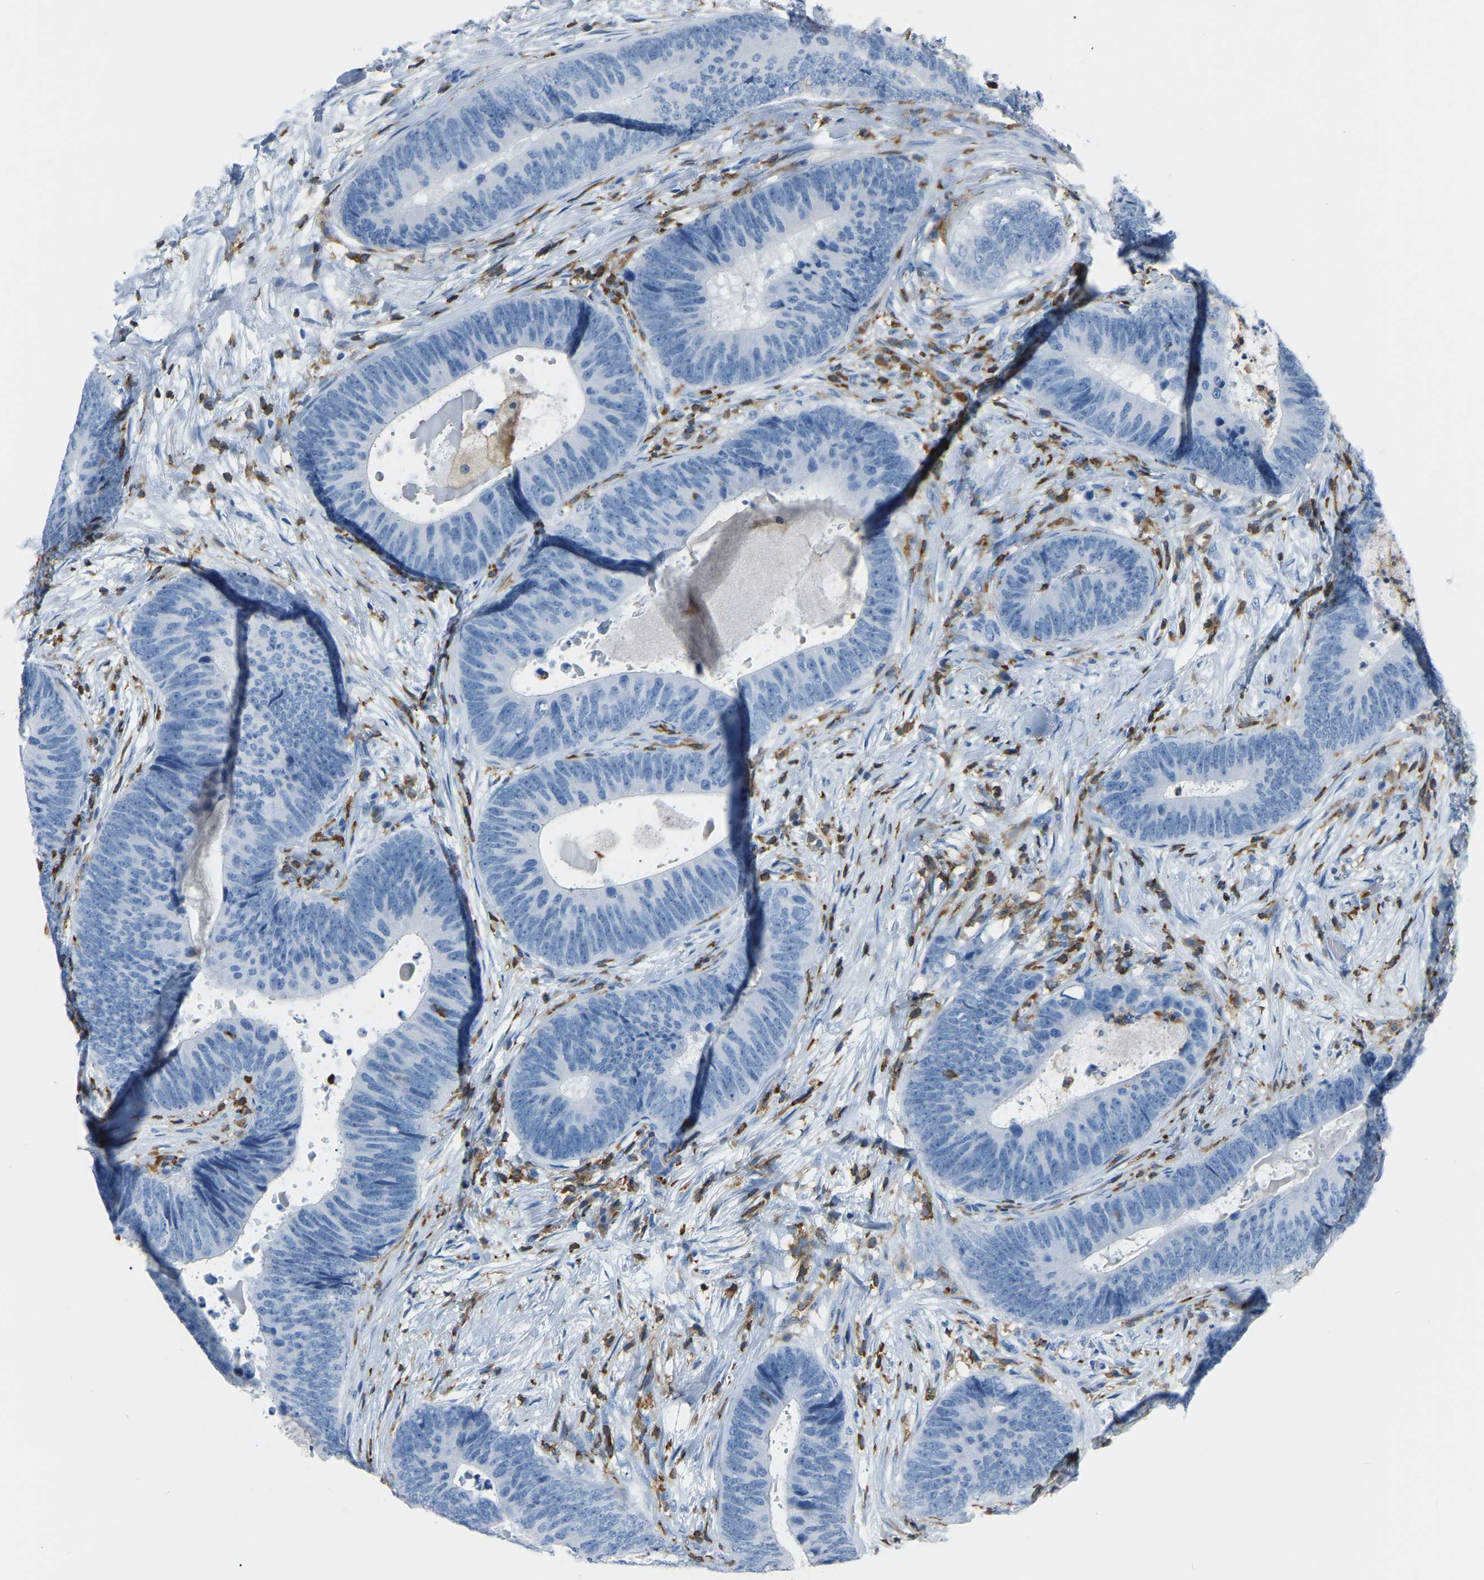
{"staining": {"intensity": "negative", "quantity": "none", "location": "none"}, "tissue": "colorectal cancer", "cell_type": "Tumor cells", "image_type": "cancer", "snomed": [{"axis": "morphology", "description": "Adenocarcinoma, NOS"}, {"axis": "topography", "description": "Colon"}], "caption": "Adenocarcinoma (colorectal) was stained to show a protein in brown. There is no significant expression in tumor cells. (Stains: DAB immunohistochemistry (IHC) with hematoxylin counter stain, Microscopy: brightfield microscopy at high magnification).", "gene": "ARHGAP45", "patient": {"sex": "male", "age": 56}}